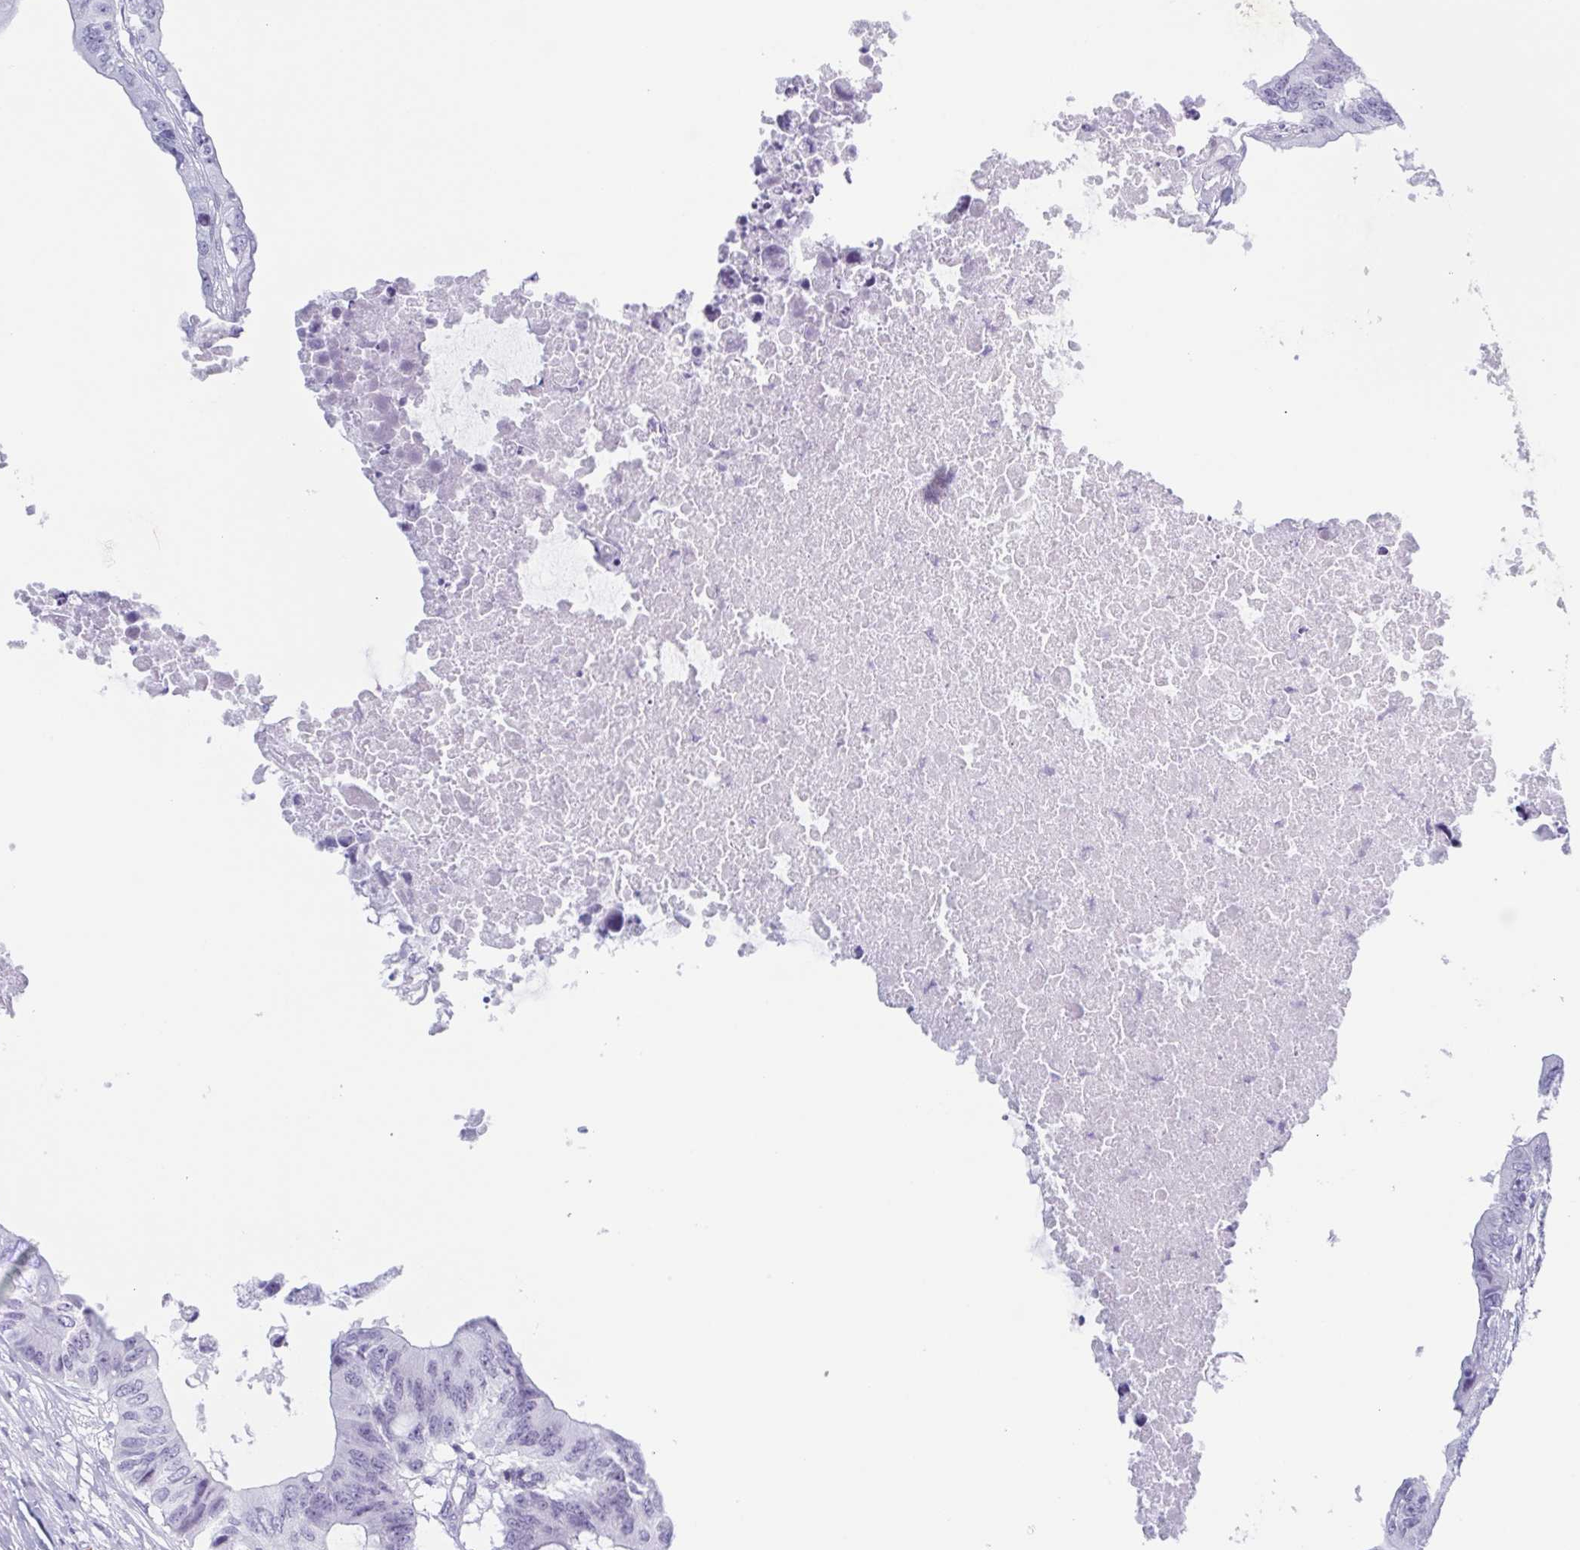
{"staining": {"intensity": "negative", "quantity": "none", "location": "none"}, "tissue": "colorectal cancer", "cell_type": "Tumor cells", "image_type": "cancer", "snomed": [{"axis": "morphology", "description": "Adenocarcinoma, NOS"}, {"axis": "topography", "description": "Colon"}], "caption": "High power microscopy image of an immunohistochemistry histopathology image of adenocarcinoma (colorectal), revealing no significant positivity in tumor cells.", "gene": "ZFP64", "patient": {"sex": "male", "age": 71}}